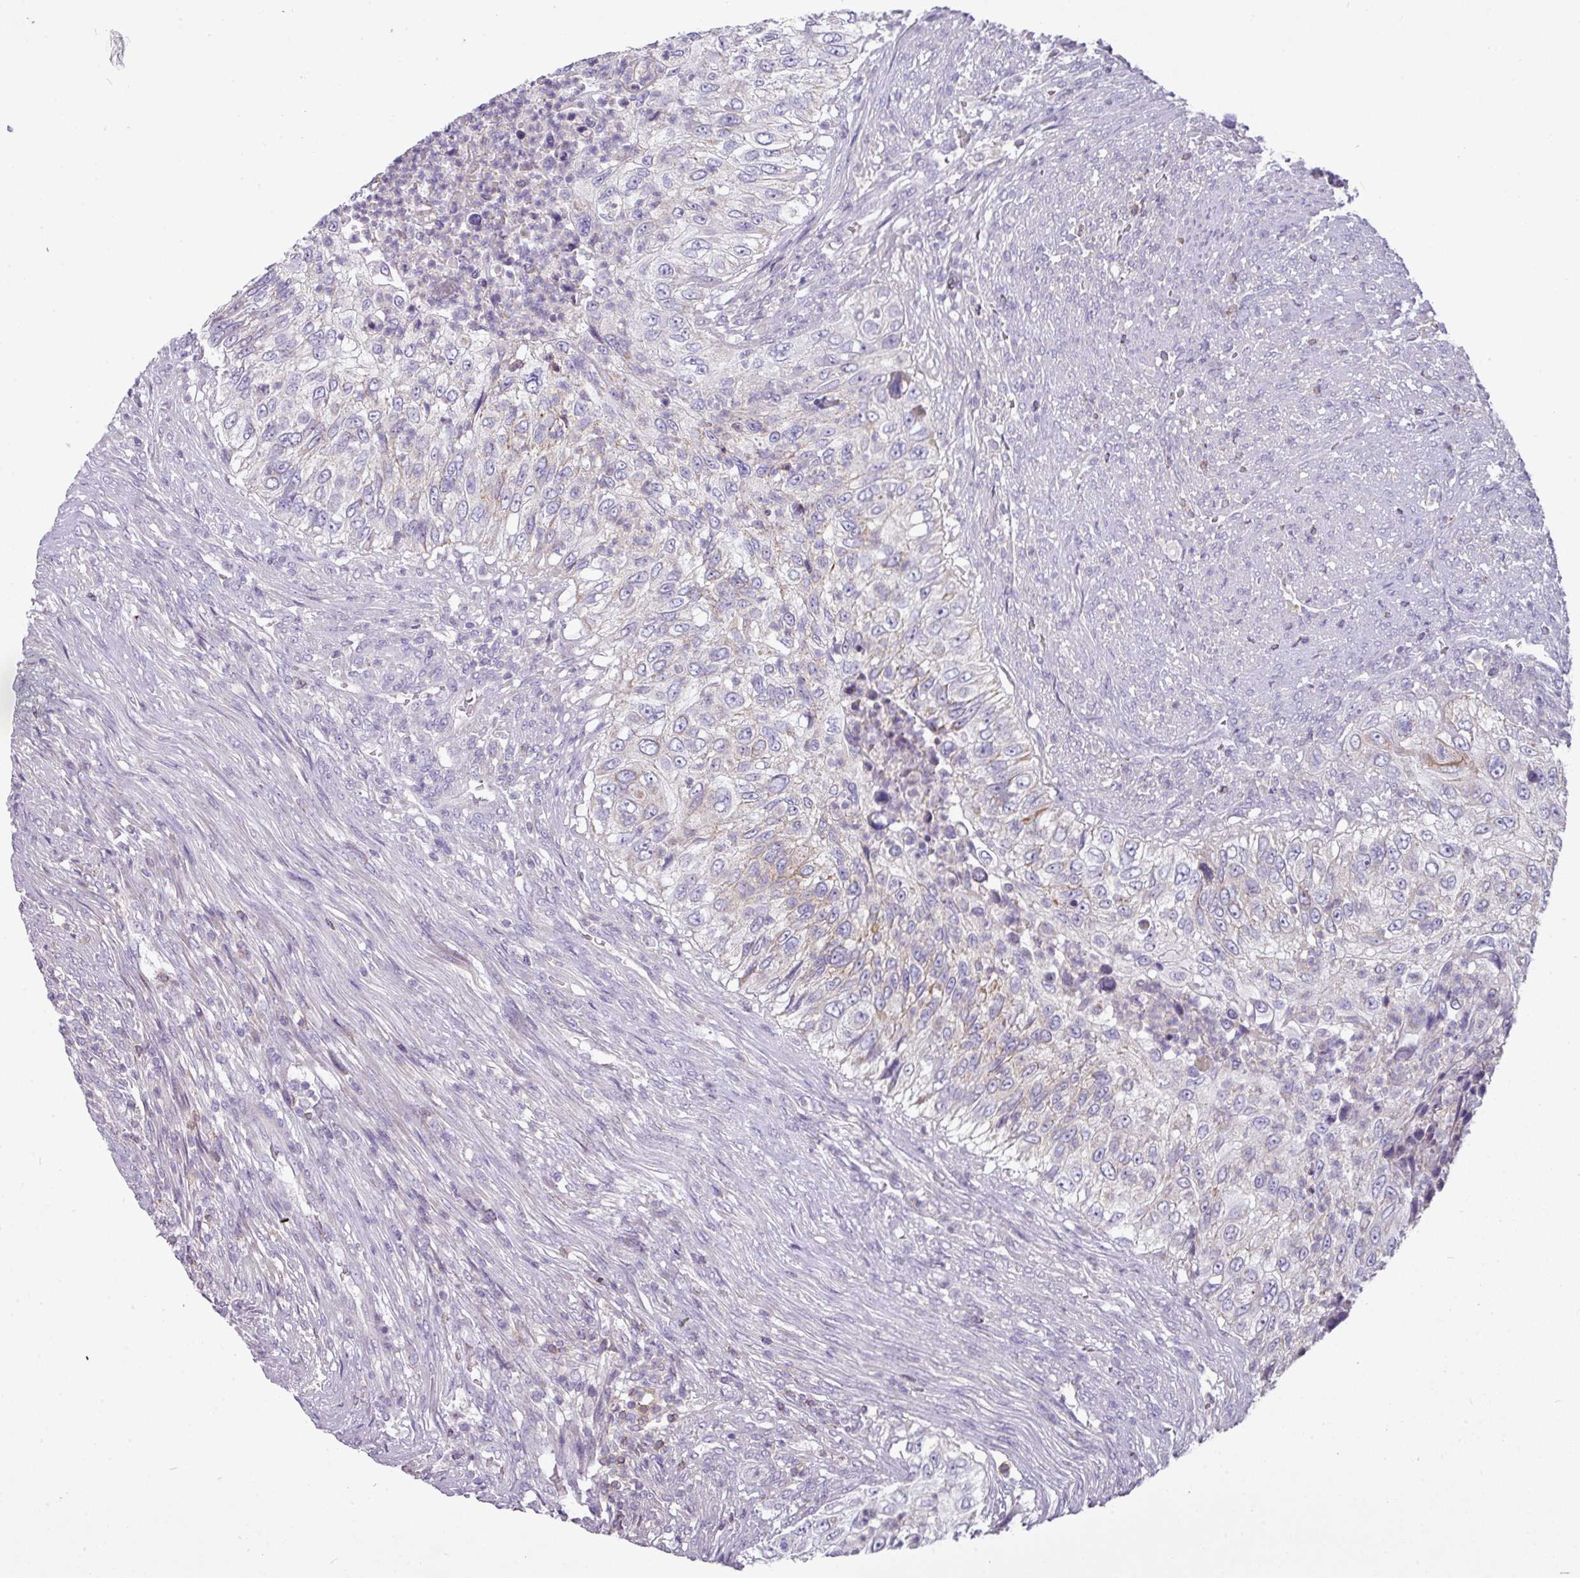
{"staining": {"intensity": "negative", "quantity": "none", "location": "none"}, "tissue": "urothelial cancer", "cell_type": "Tumor cells", "image_type": "cancer", "snomed": [{"axis": "morphology", "description": "Urothelial carcinoma, High grade"}, {"axis": "topography", "description": "Urinary bladder"}], "caption": "A high-resolution micrograph shows immunohistochemistry staining of urothelial carcinoma (high-grade), which exhibits no significant expression in tumor cells.", "gene": "TRAPPC1", "patient": {"sex": "female", "age": 60}}